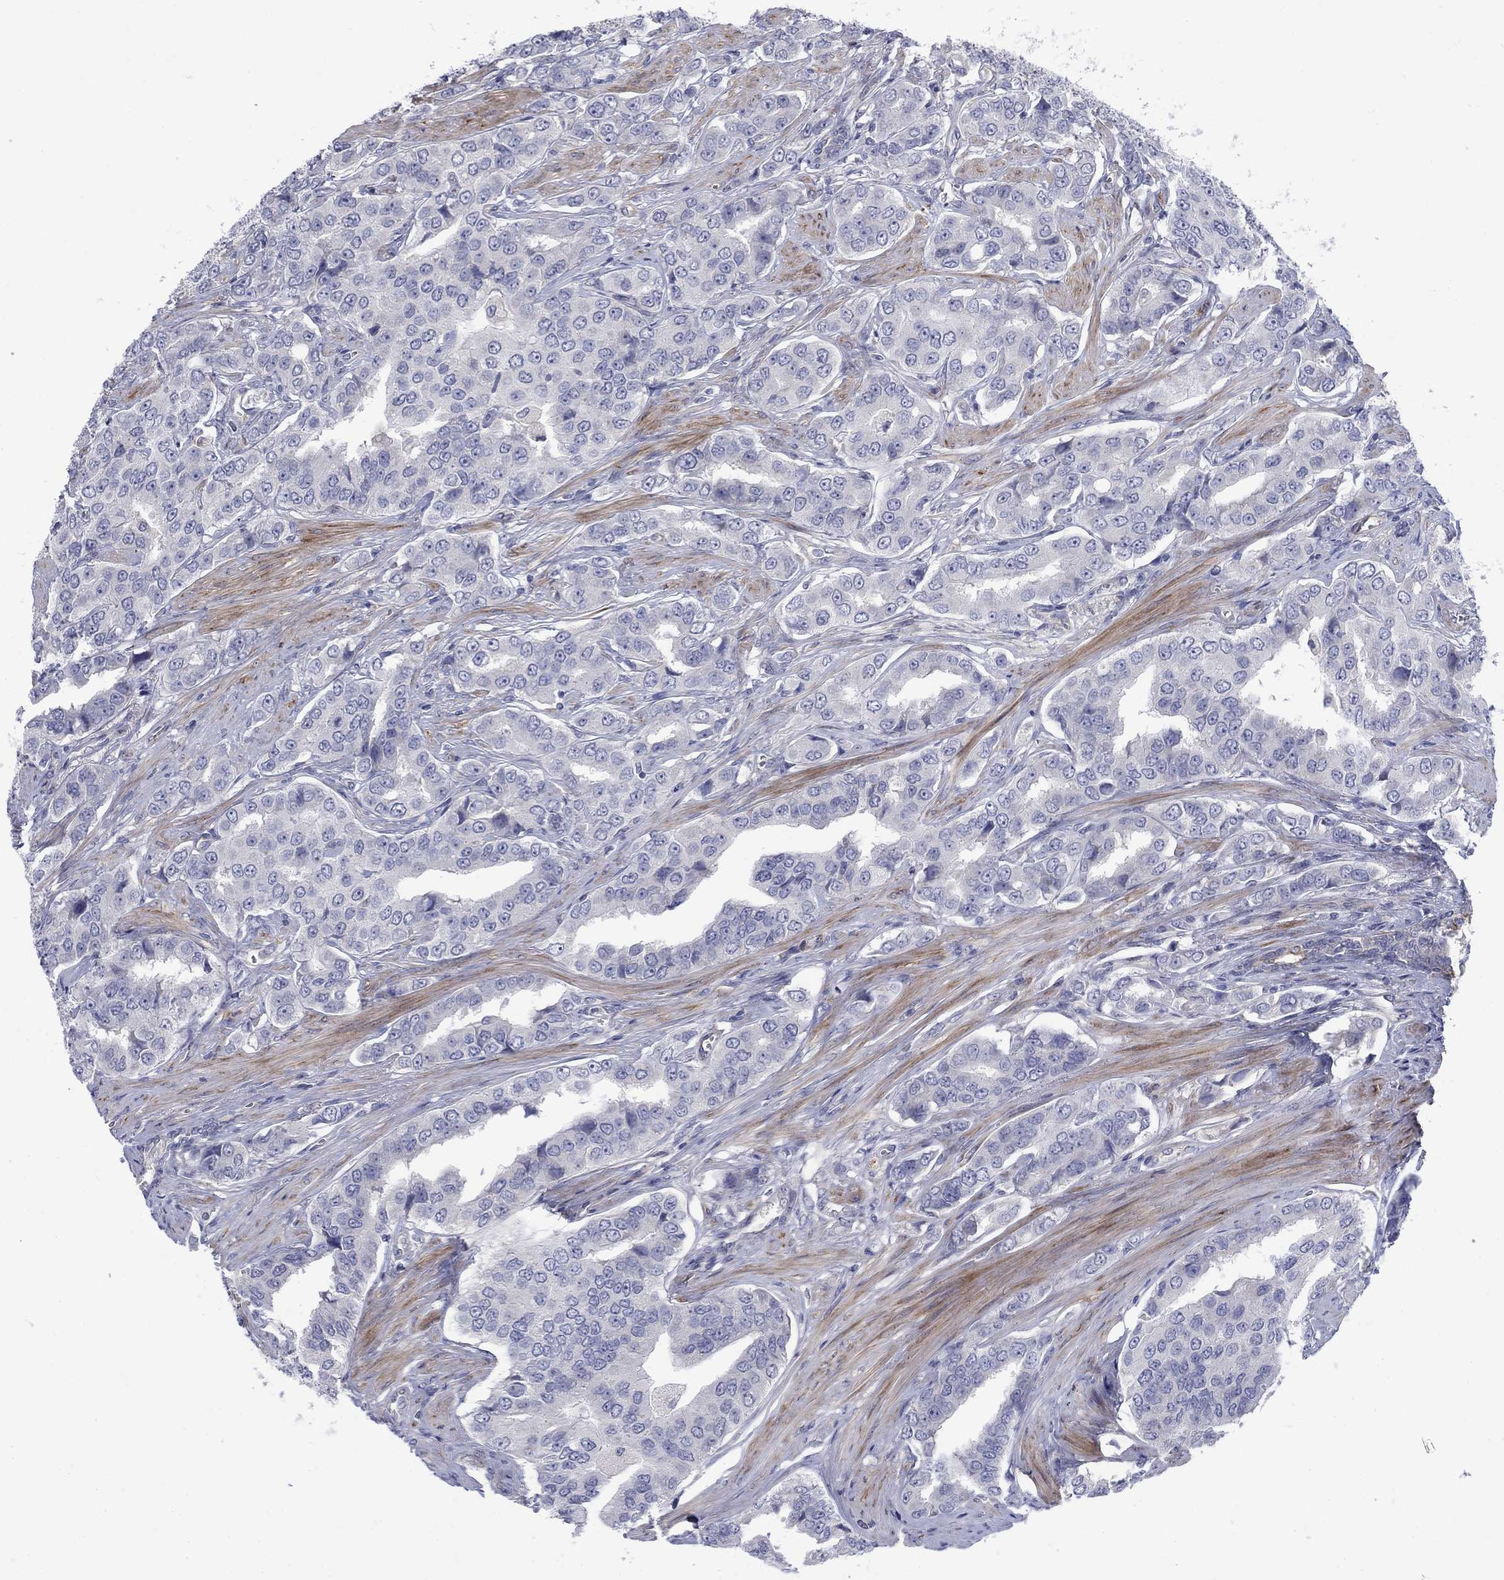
{"staining": {"intensity": "negative", "quantity": "none", "location": "none"}, "tissue": "prostate cancer", "cell_type": "Tumor cells", "image_type": "cancer", "snomed": [{"axis": "morphology", "description": "Adenocarcinoma, NOS"}, {"axis": "topography", "description": "Prostate and seminal vesicle, NOS"}, {"axis": "topography", "description": "Prostate"}], "caption": "High power microscopy image of an immunohistochemistry (IHC) histopathology image of prostate cancer, revealing no significant positivity in tumor cells.", "gene": "FXR1", "patient": {"sex": "male", "age": 69}}